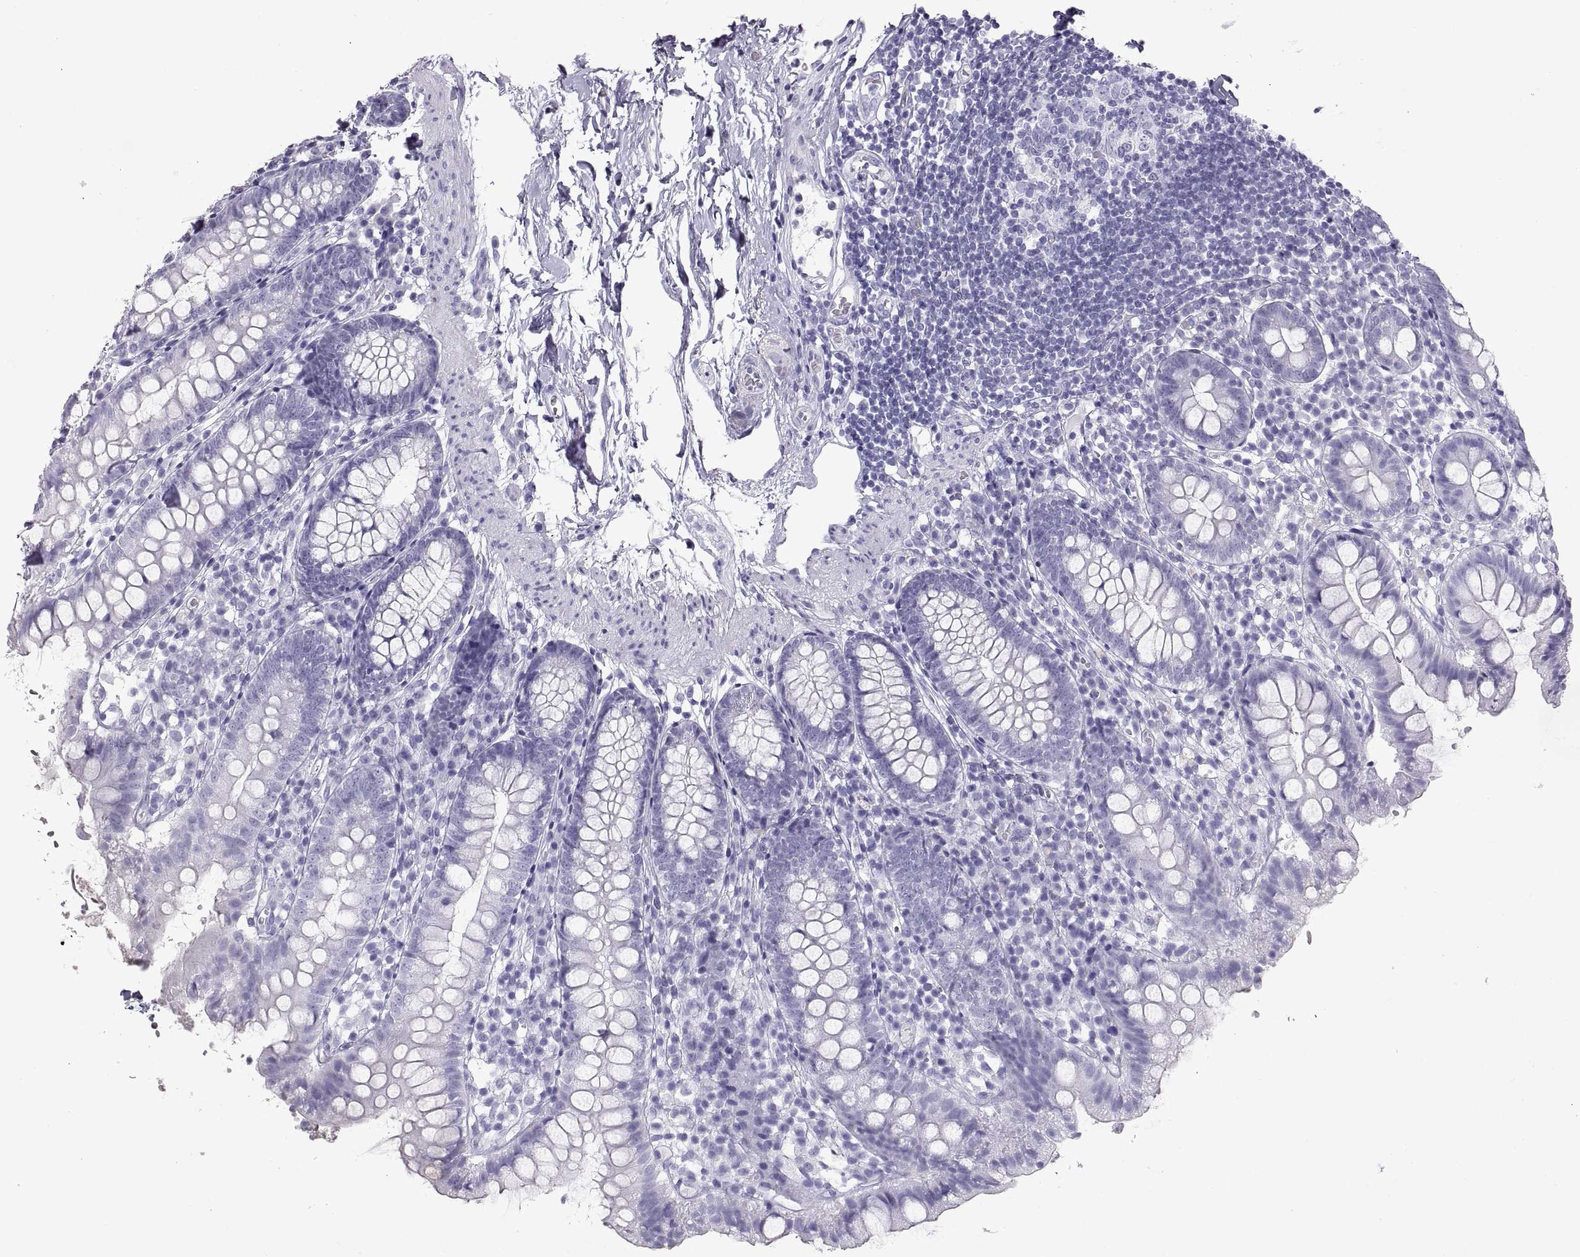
{"staining": {"intensity": "negative", "quantity": "none", "location": "none"}, "tissue": "small intestine", "cell_type": "Glandular cells", "image_type": "normal", "snomed": [{"axis": "morphology", "description": "Normal tissue, NOS"}, {"axis": "topography", "description": "Small intestine"}], "caption": "DAB immunohistochemical staining of unremarkable small intestine displays no significant expression in glandular cells.", "gene": "RLBP1", "patient": {"sex": "female", "age": 90}}